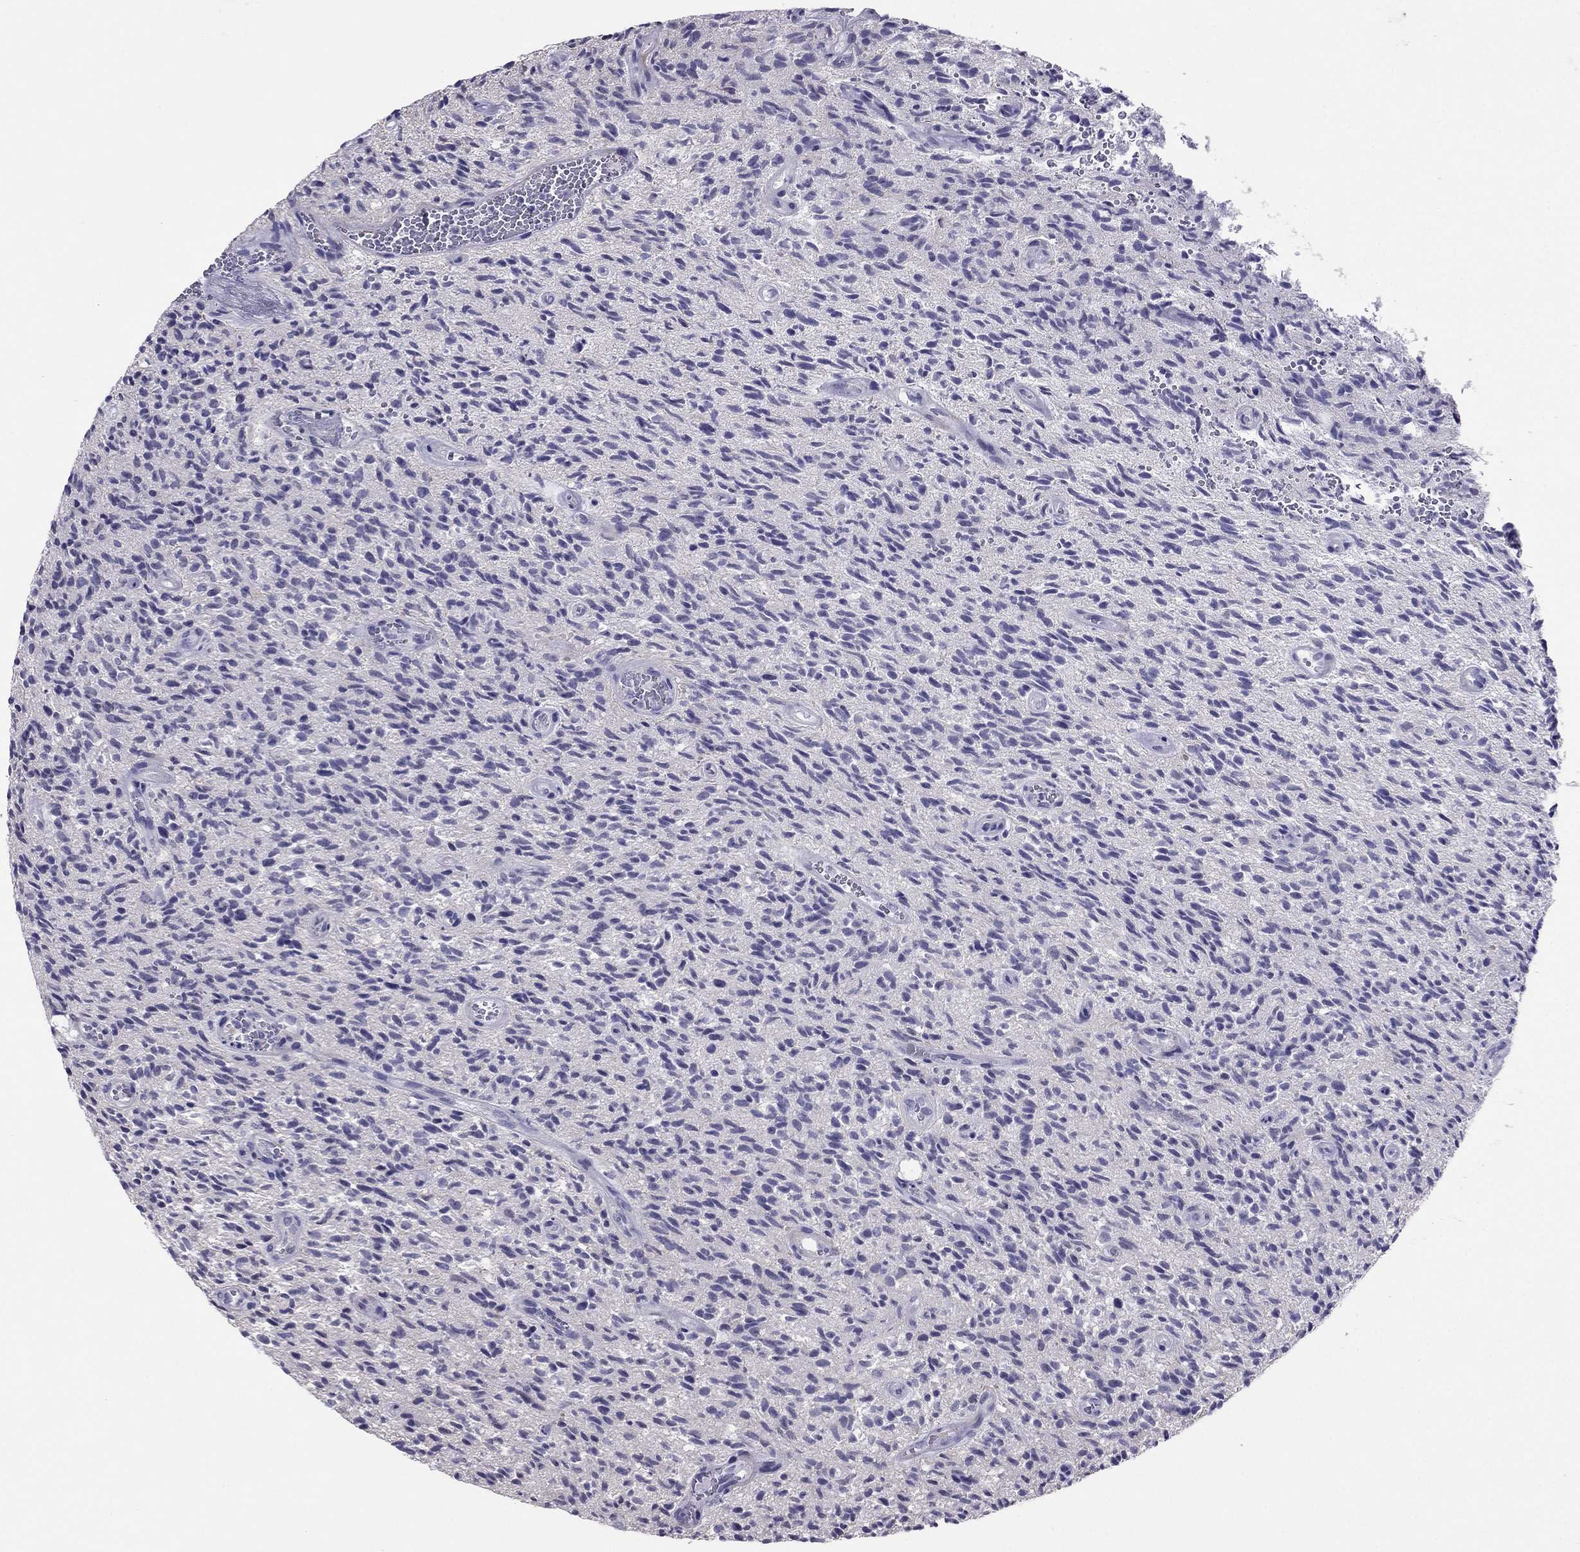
{"staining": {"intensity": "negative", "quantity": "none", "location": "none"}, "tissue": "glioma", "cell_type": "Tumor cells", "image_type": "cancer", "snomed": [{"axis": "morphology", "description": "Glioma, malignant, High grade"}, {"axis": "topography", "description": "Brain"}], "caption": "An IHC photomicrograph of glioma is shown. There is no staining in tumor cells of glioma.", "gene": "CROCC2", "patient": {"sex": "male", "age": 64}}